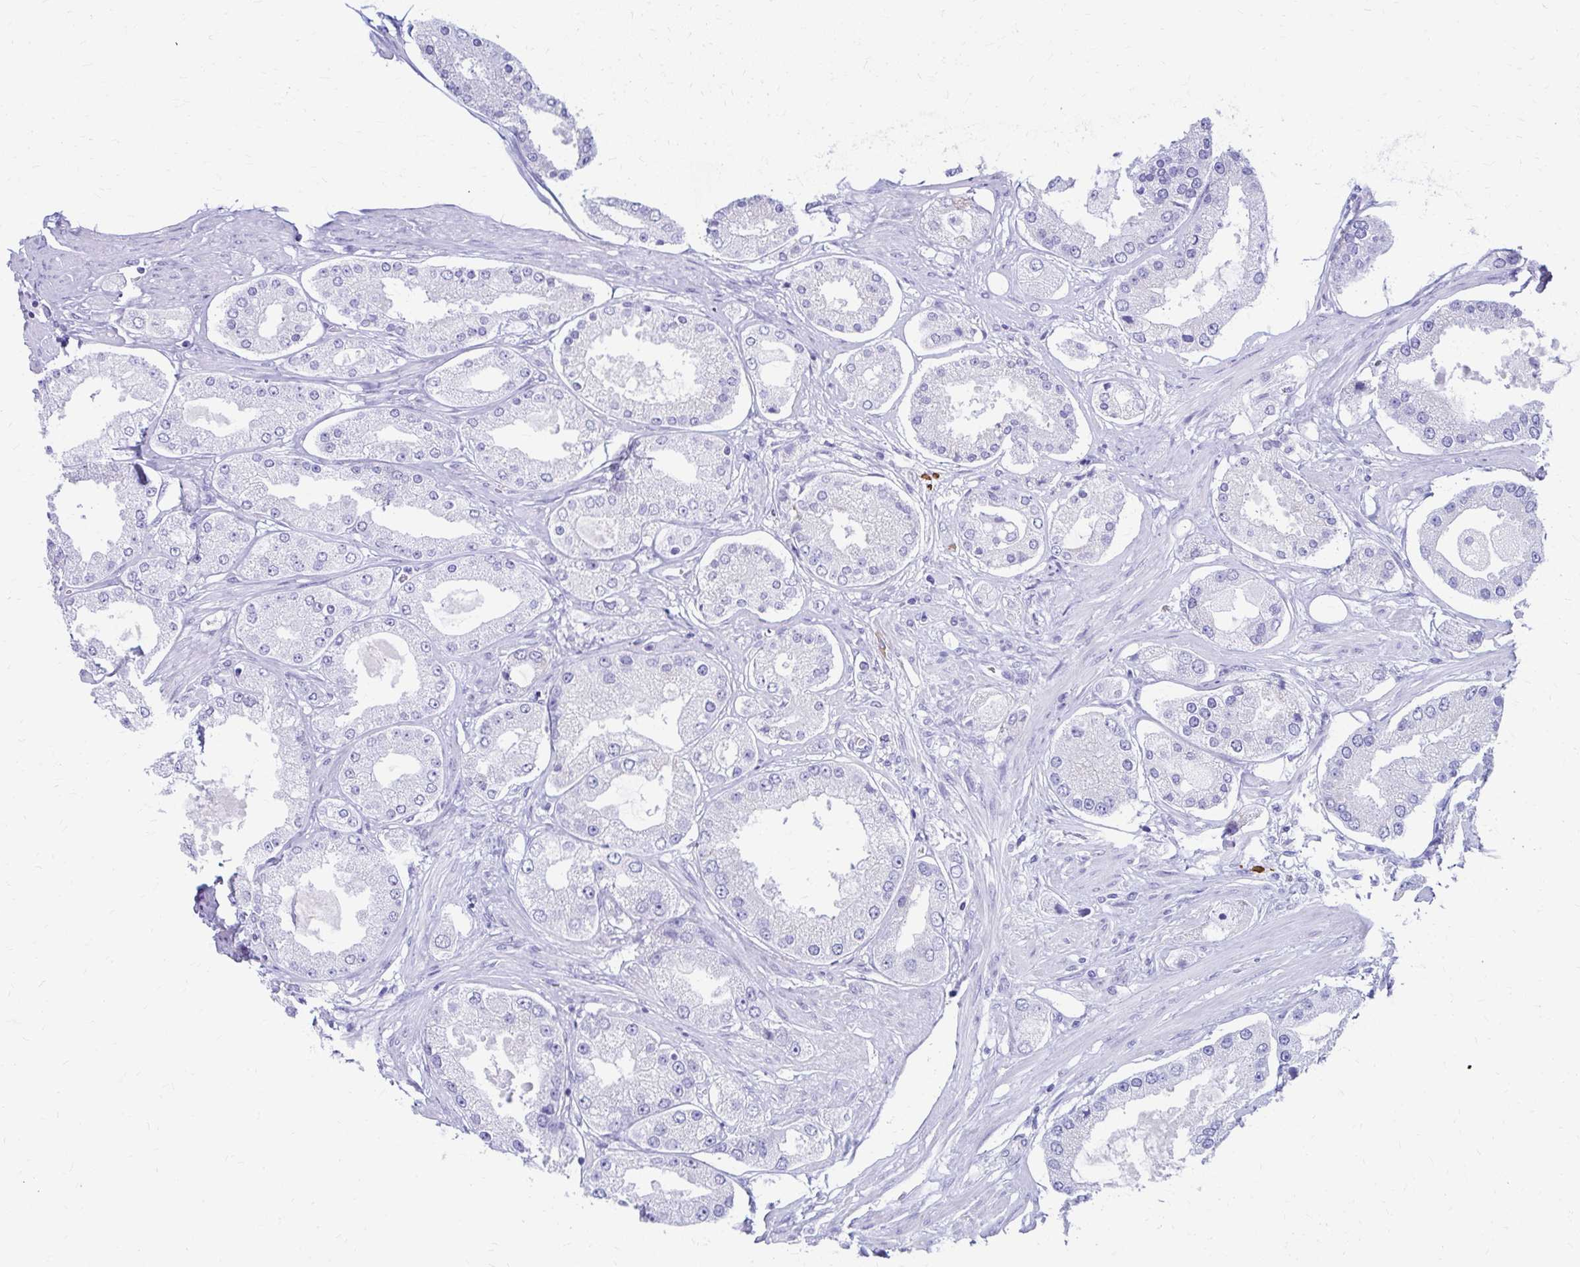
{"staining": {"intensity": "negative", "quantity": "none", "location": "none"}, "tissue": "prostate cancer", "cell_type": "Tumor cells", "image_type": "cancer", "snomed": [{"axis": "morphology", "description": "Adenocarcinoma, High grade"}, {"axis": "topography", "description": "Prostate"}], "caption": "Tumor cells show no significant protein positivity in prostate cancer (high-grade adenocarcinoma).", "gene": "NSG2", "patient": {"sex": "male", "age": 69}}